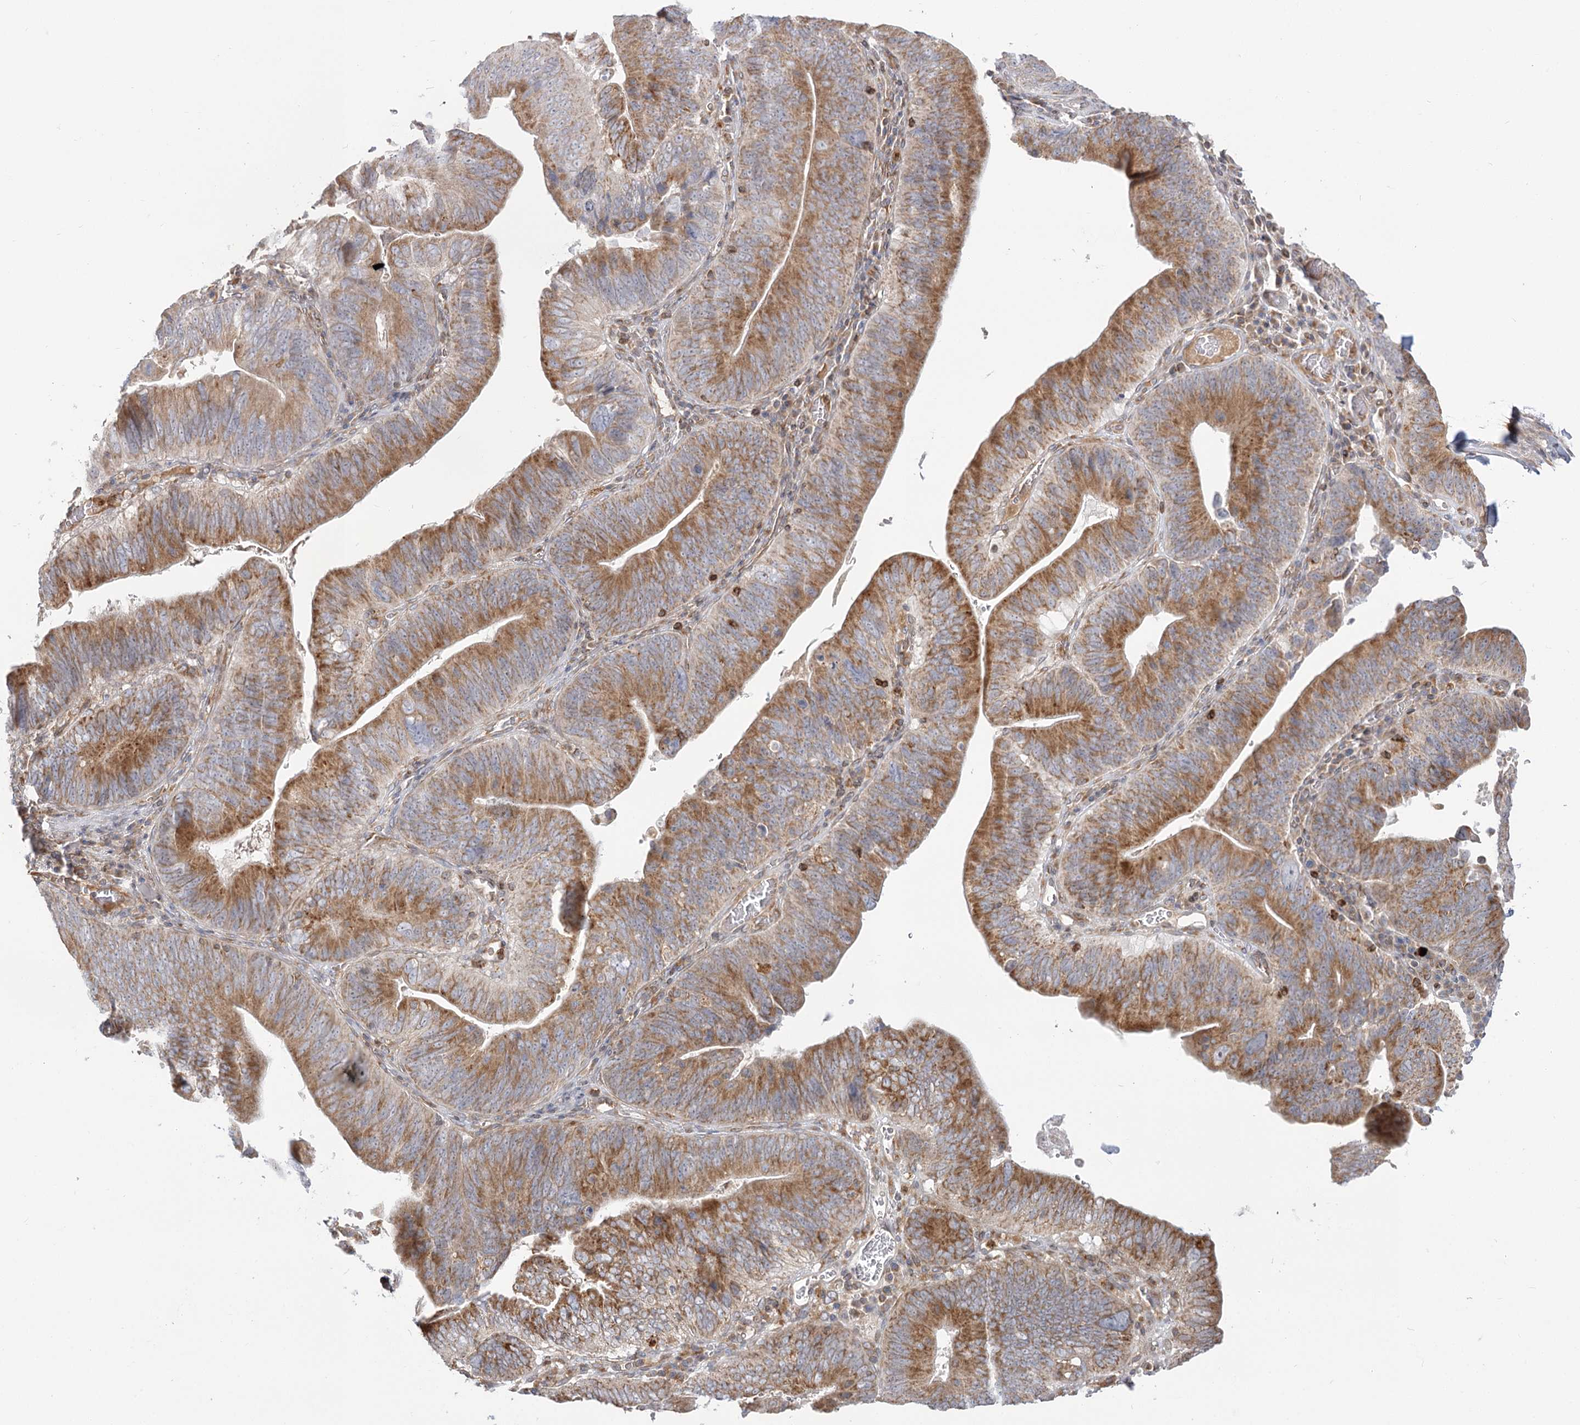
{"staining": {"intensity": "moderate", "quantity": ">75%", "location": "cytoplasmic/membranous"}, "tissue": "pancreatic cancer", "cell_type": "Tumor cells", "image_type": "cancer", "snomed": [{"axis": "morphology", "description": "Adenocarcinoma, NOS"}, {"axis": "topography", "description": "Pancreas"}], "caption": "Moderate cytoplasmic/membranous staining is present in about >75% of tumor cells in pancreatic cancer.", "gene": "MTMR3", "patient": {"sex": "male", "age": 63}}